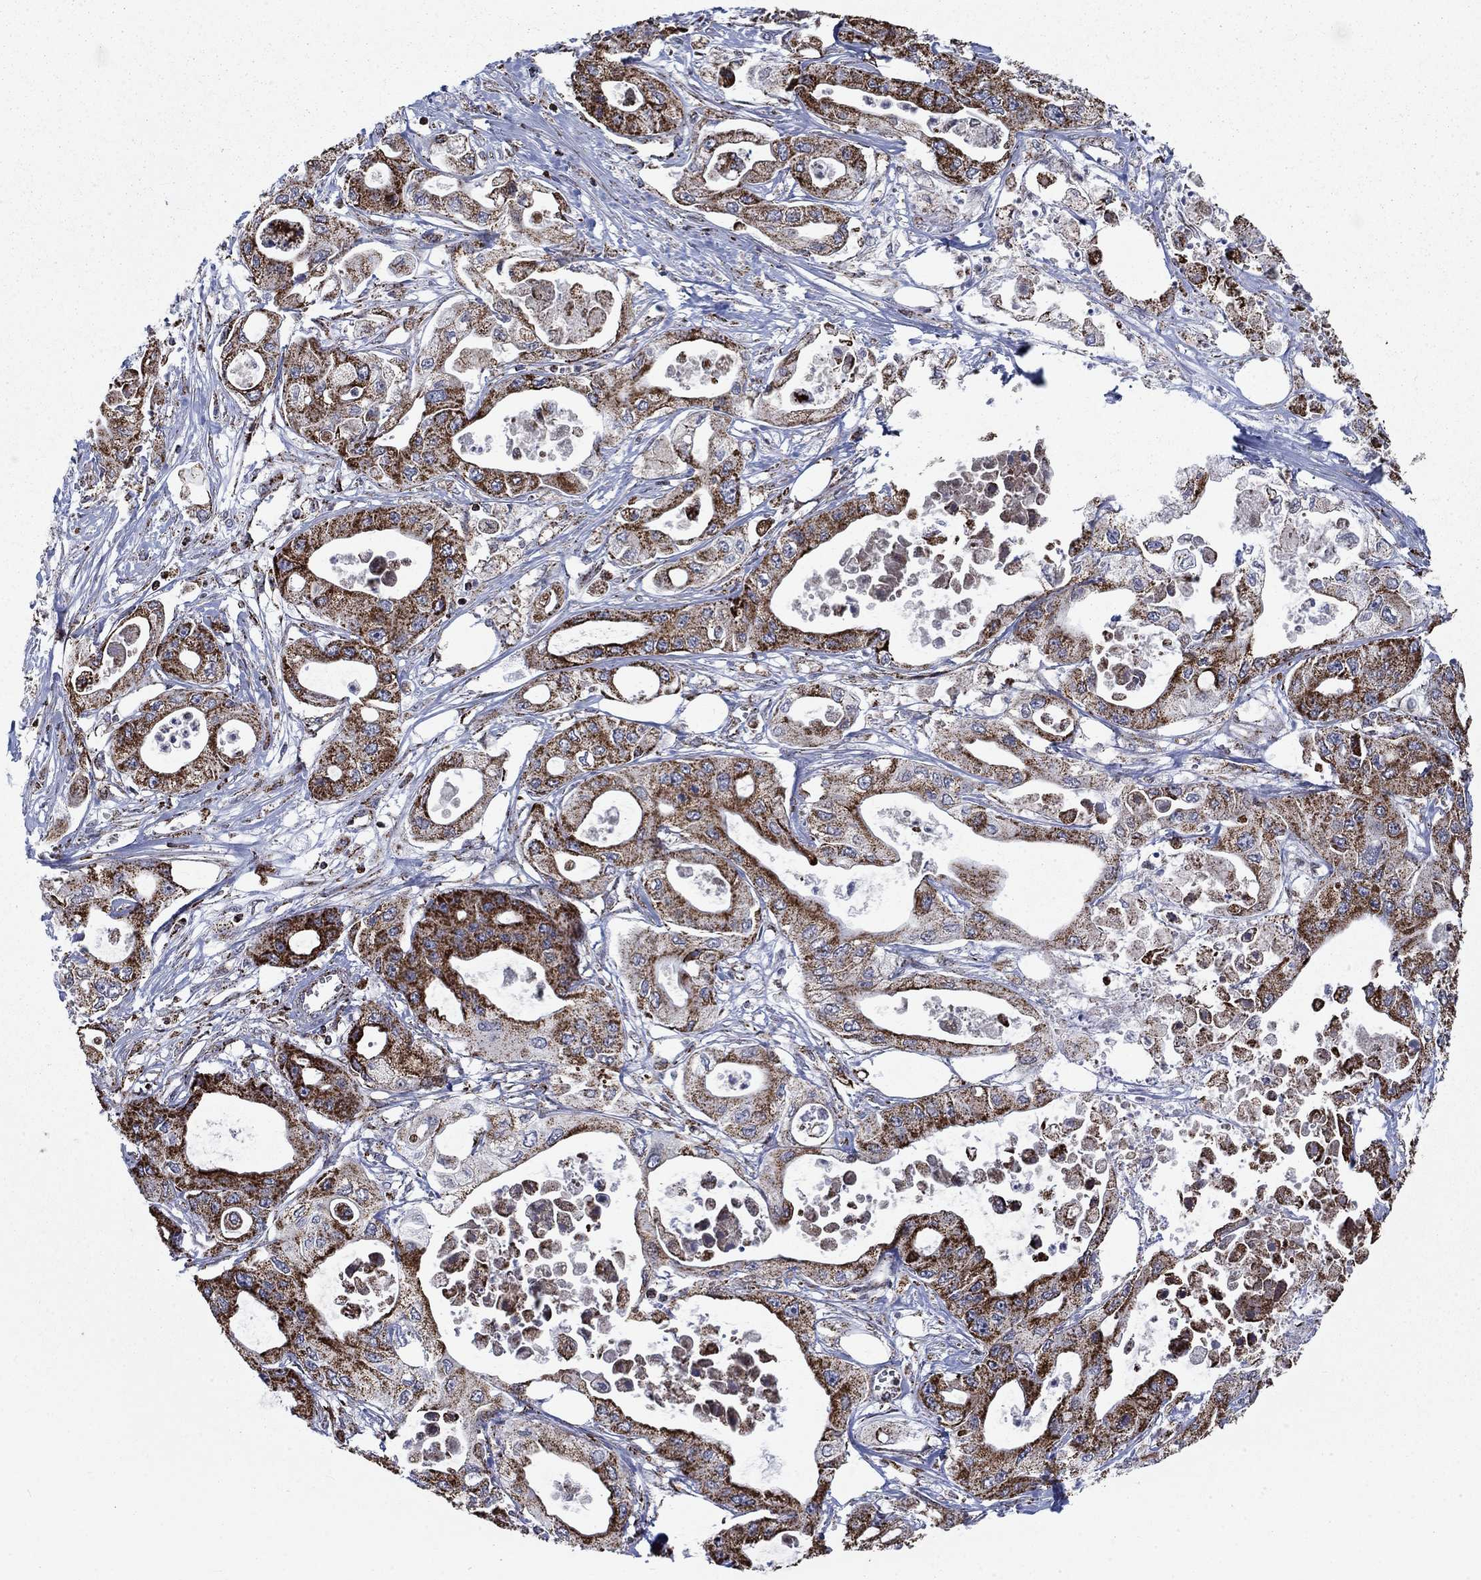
{"staining": {"intensity": "strong", "quantity": ">75%", "location": "cytoplasmic/membranous"}, "tissue": "pancreatic cancer", "cell_type": "Tumor cells", "image_type": "cancer", "snomed": [{"axis": "morphology", "description": "Adenocarcinoma, NOS"}, {"axis": "topography", "description": "Pancreas"}], "caption": "A micrograph showing strong cytoplasmic/membranous staining in approximately >75% of tumor cells in pancreatic cancer (adenocarcinoma), as visualized by brown immunohistochemical staining.", "gene": "MOAP1", "patient": {"sex": "male", "age": 70}}